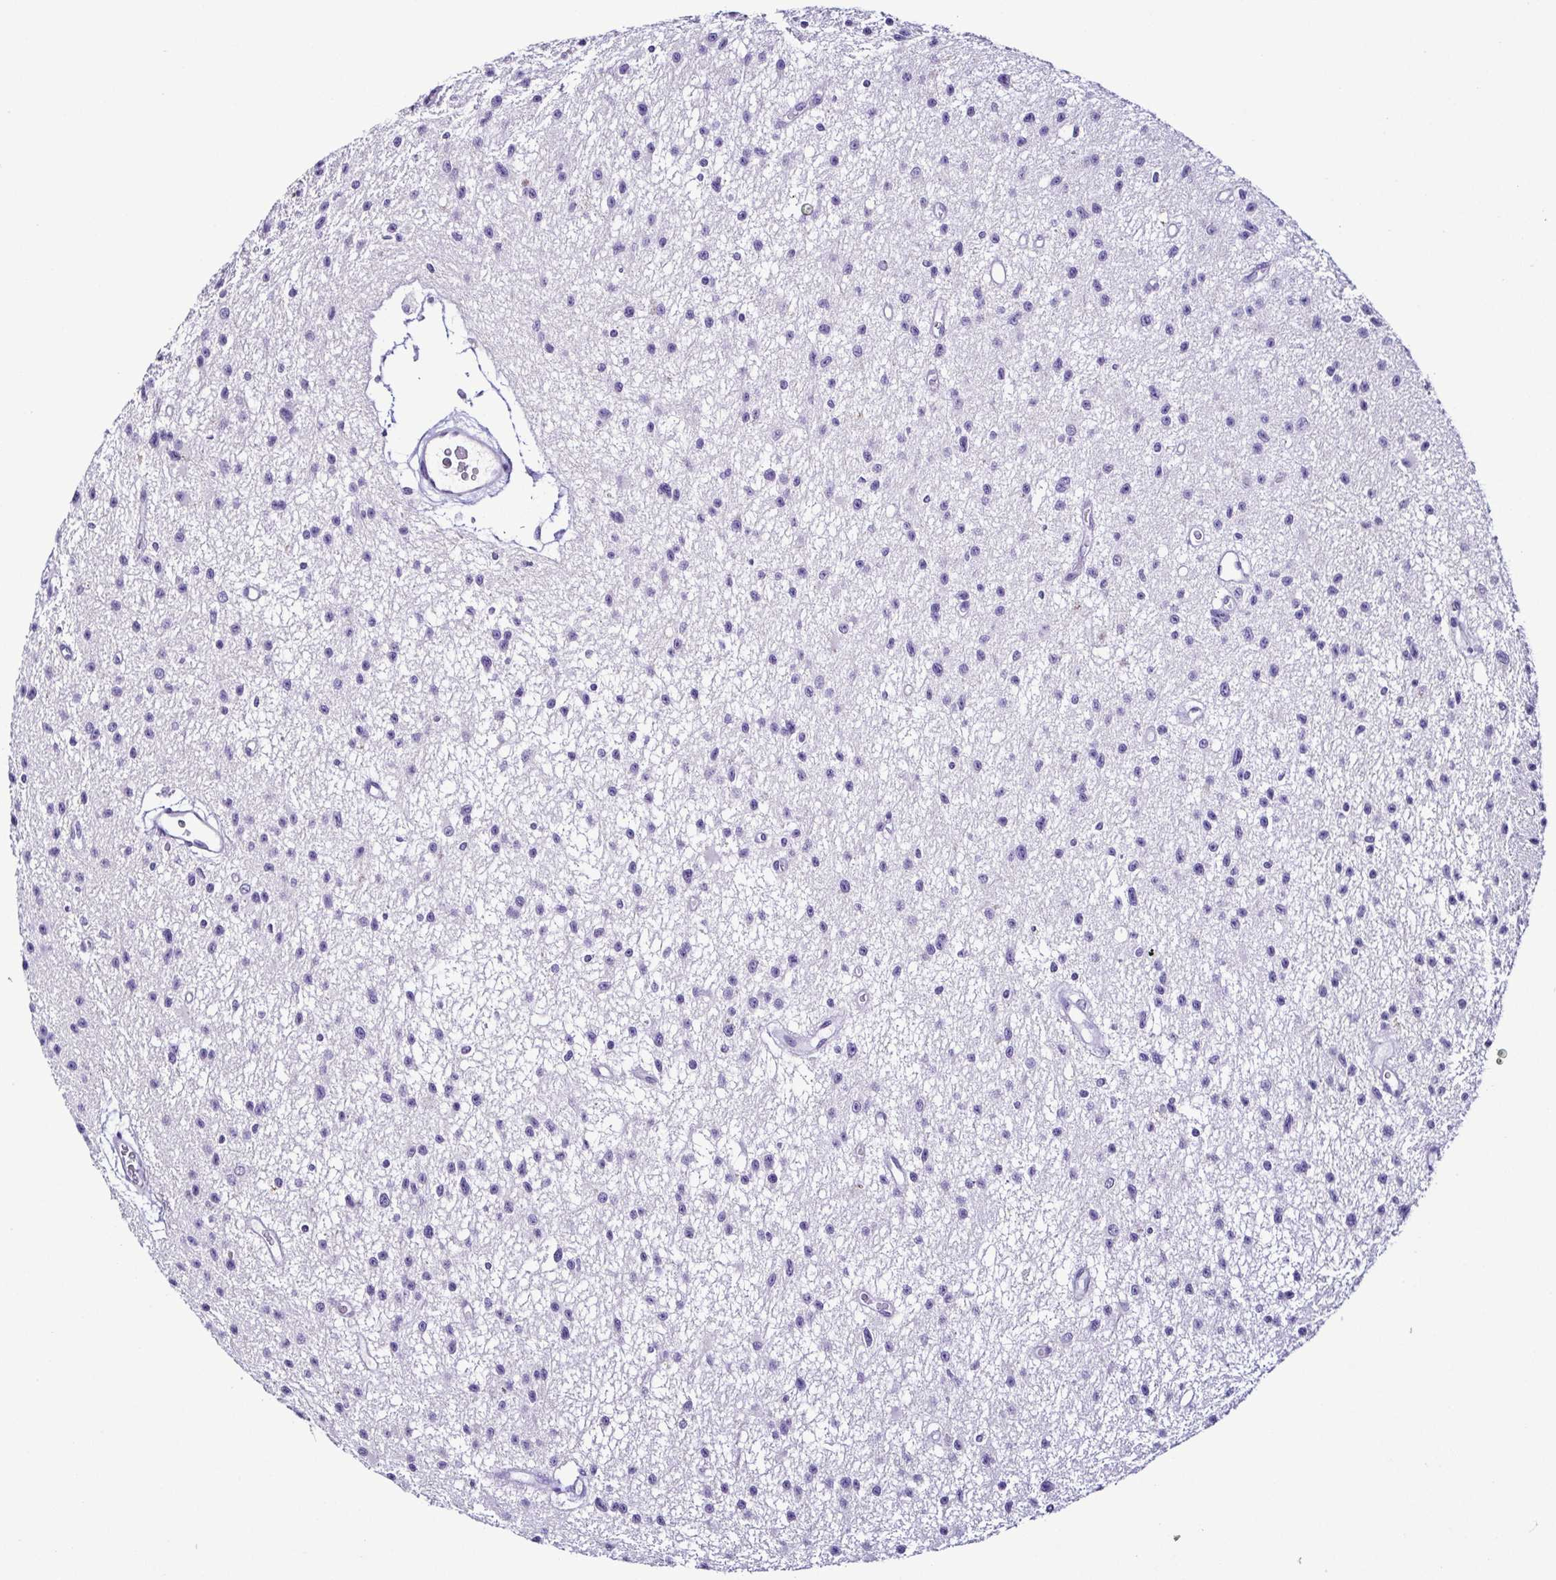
{"staining": {"intensity": "negative", "quantity": "none", "location": "none"}, "tissue": "glioma", "cell_type": "Tumor cells", "image_type": "cancer", "snomed": [{"axis": "morphology", "description": "Glioma, malignant, Low grade"}, {"axis": "topography", "description": "Brain"}], "caption": "Tumor cells are negative for protein expression in human malignant glioma (low-grade).", "gene": "SRL", "patient": {"sex": "male", "age": 43}}